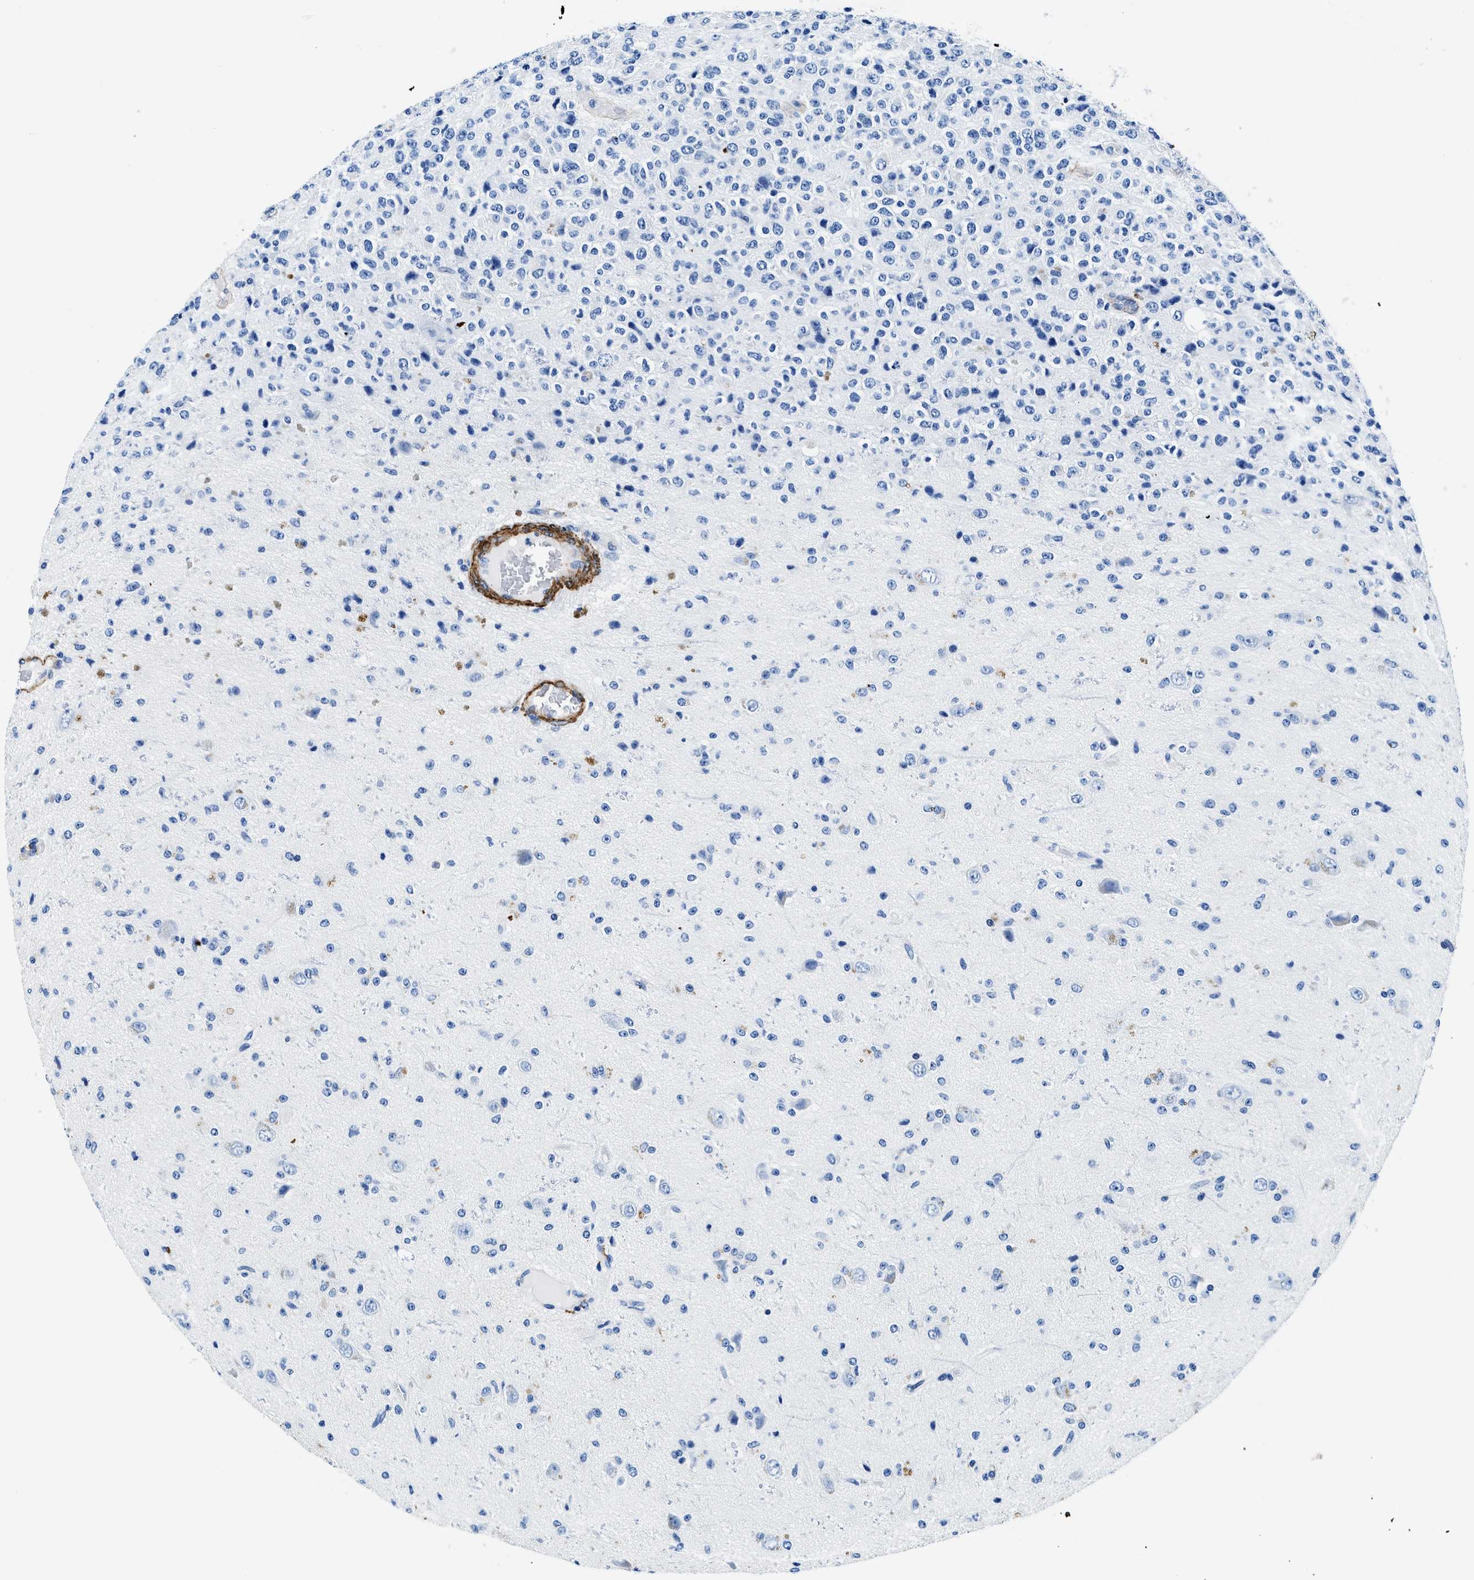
{"staining": {"intensity": "negative", "quantity": "none", "location": "none"}, "tissue": "glioma", "cell_type": "Tumor cells", "image_type": "cancer", "snomed": [{"axis": "morphology", "description": "Glioma, malignant, High grade"}, {"axis": "topography", "description": "pancreas cauda"}], "caption": "IHC histopathology image of human glioma stained for a protein (brown), which shows no positivity in tumor cells.", "gene": "TEX261", "patient": {"sex": "male", "age": 60}}